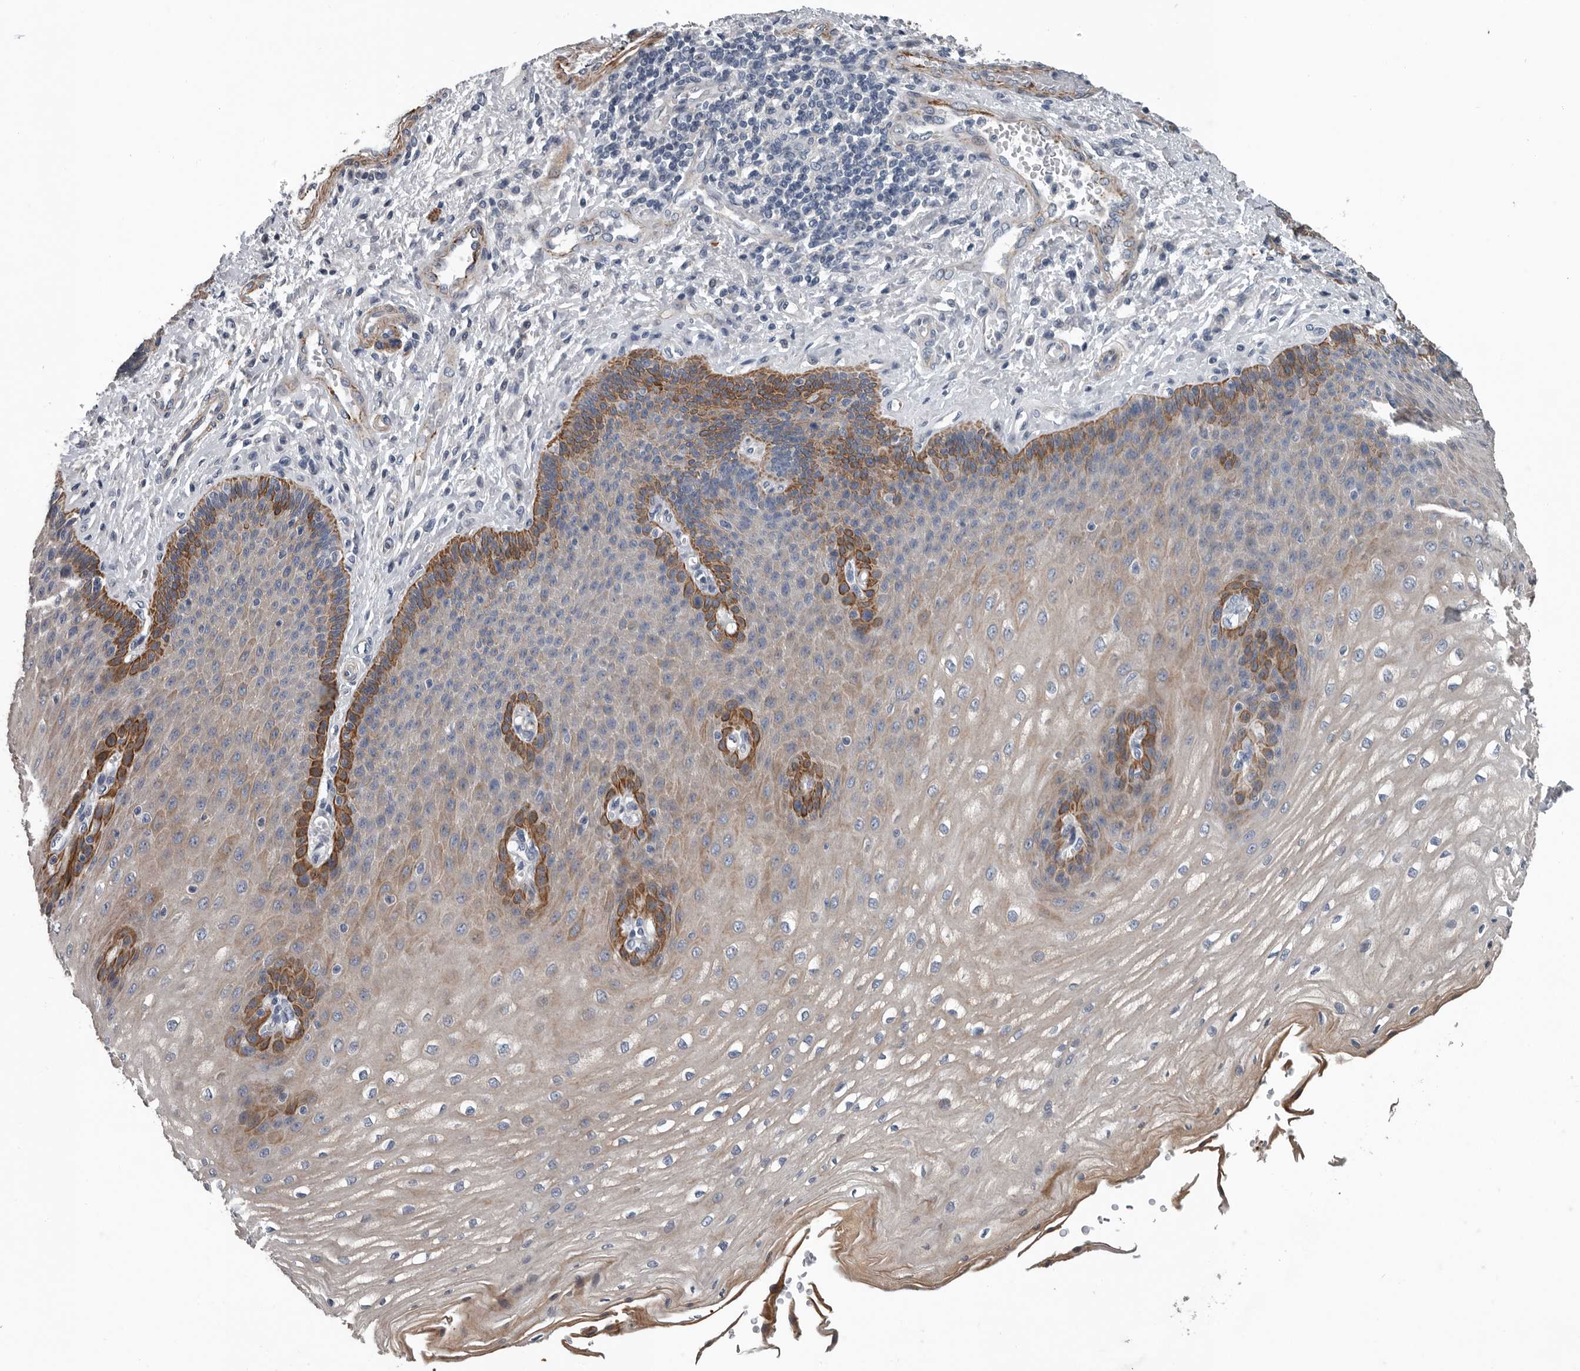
{"staining": {"intensity": "moderate", "quantity": "25%-75%", "location": "cytoplasmic/membranous"}, "tissue": "esophagus", "cell_type": "Squamous epithelial cells", "image_type": "normal", "snomed": [{"axis": "morphology", "description": "Normal tissue, NOS"}, {"axis": "topography", "description": "Esophagus"}], "caption": "Brown immunohistochemical staining in benign esophagus exhibits moderate cytoplasmic/membranous positivity in approximately 25%-75% of squamous epithelial cells.", "gene": "DPY19L4", "patient": {"sex": "male", "age": 54}}